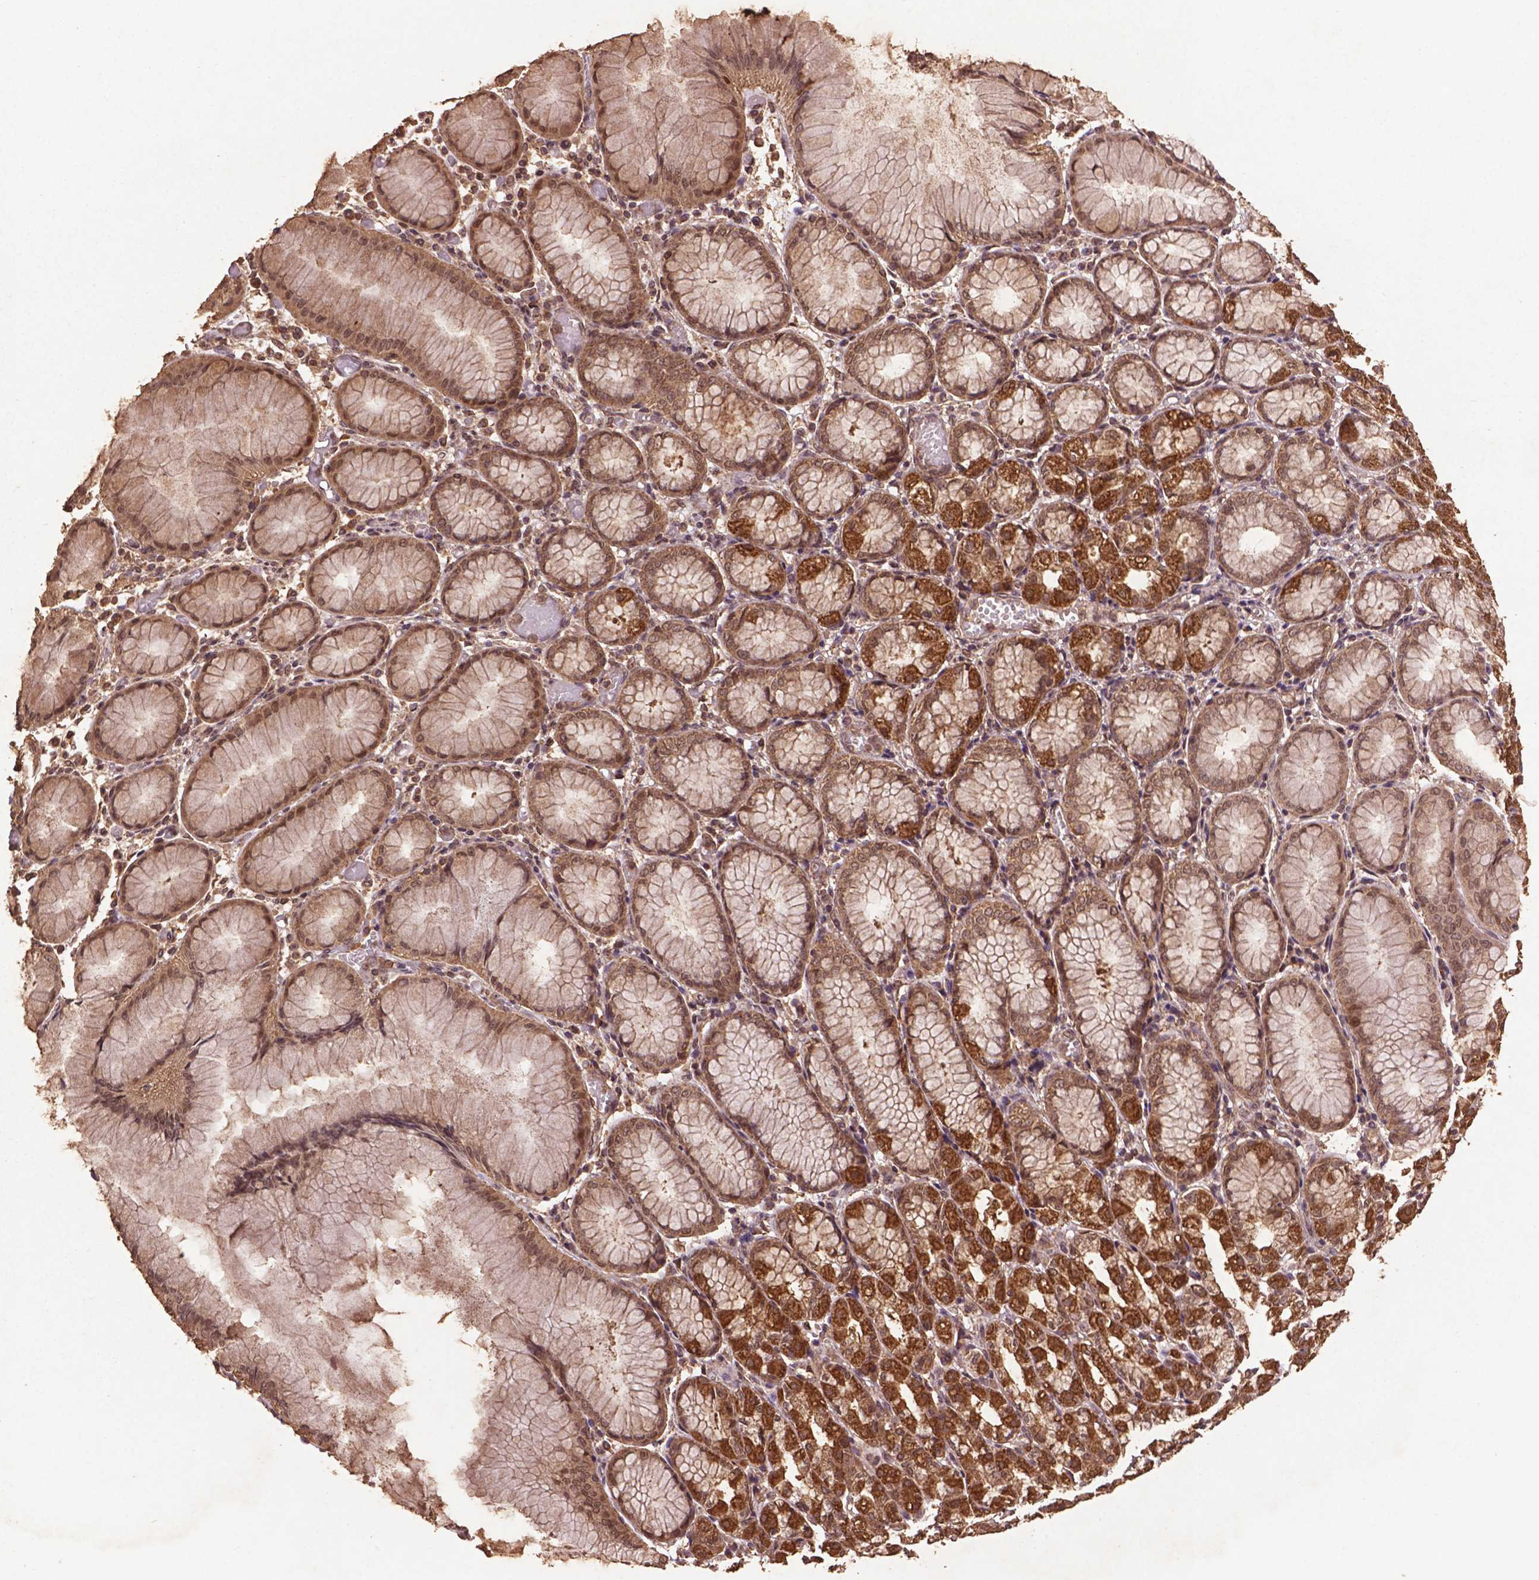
{"staining": {"intensity": "moderate", "quantity": "<25%", "location": "cytoplasmic/membranous"}, "tissue": "stomach", "cell_type": "Glandular cells", "image_type": "normal", "snomed": [{"axis": "morphology", "description": "Normal tissue, NOS"}, {"axis": "topography", "description": "Stomach"}], "caption": "Immunohistochemistry (IHC) of benign stomach reveals low levels of moderate cytoplasmic/membranous staining in about <25% of glandular cells.", "gene": "BABAM1", "patient": {"sex": "female", "age": 57}}